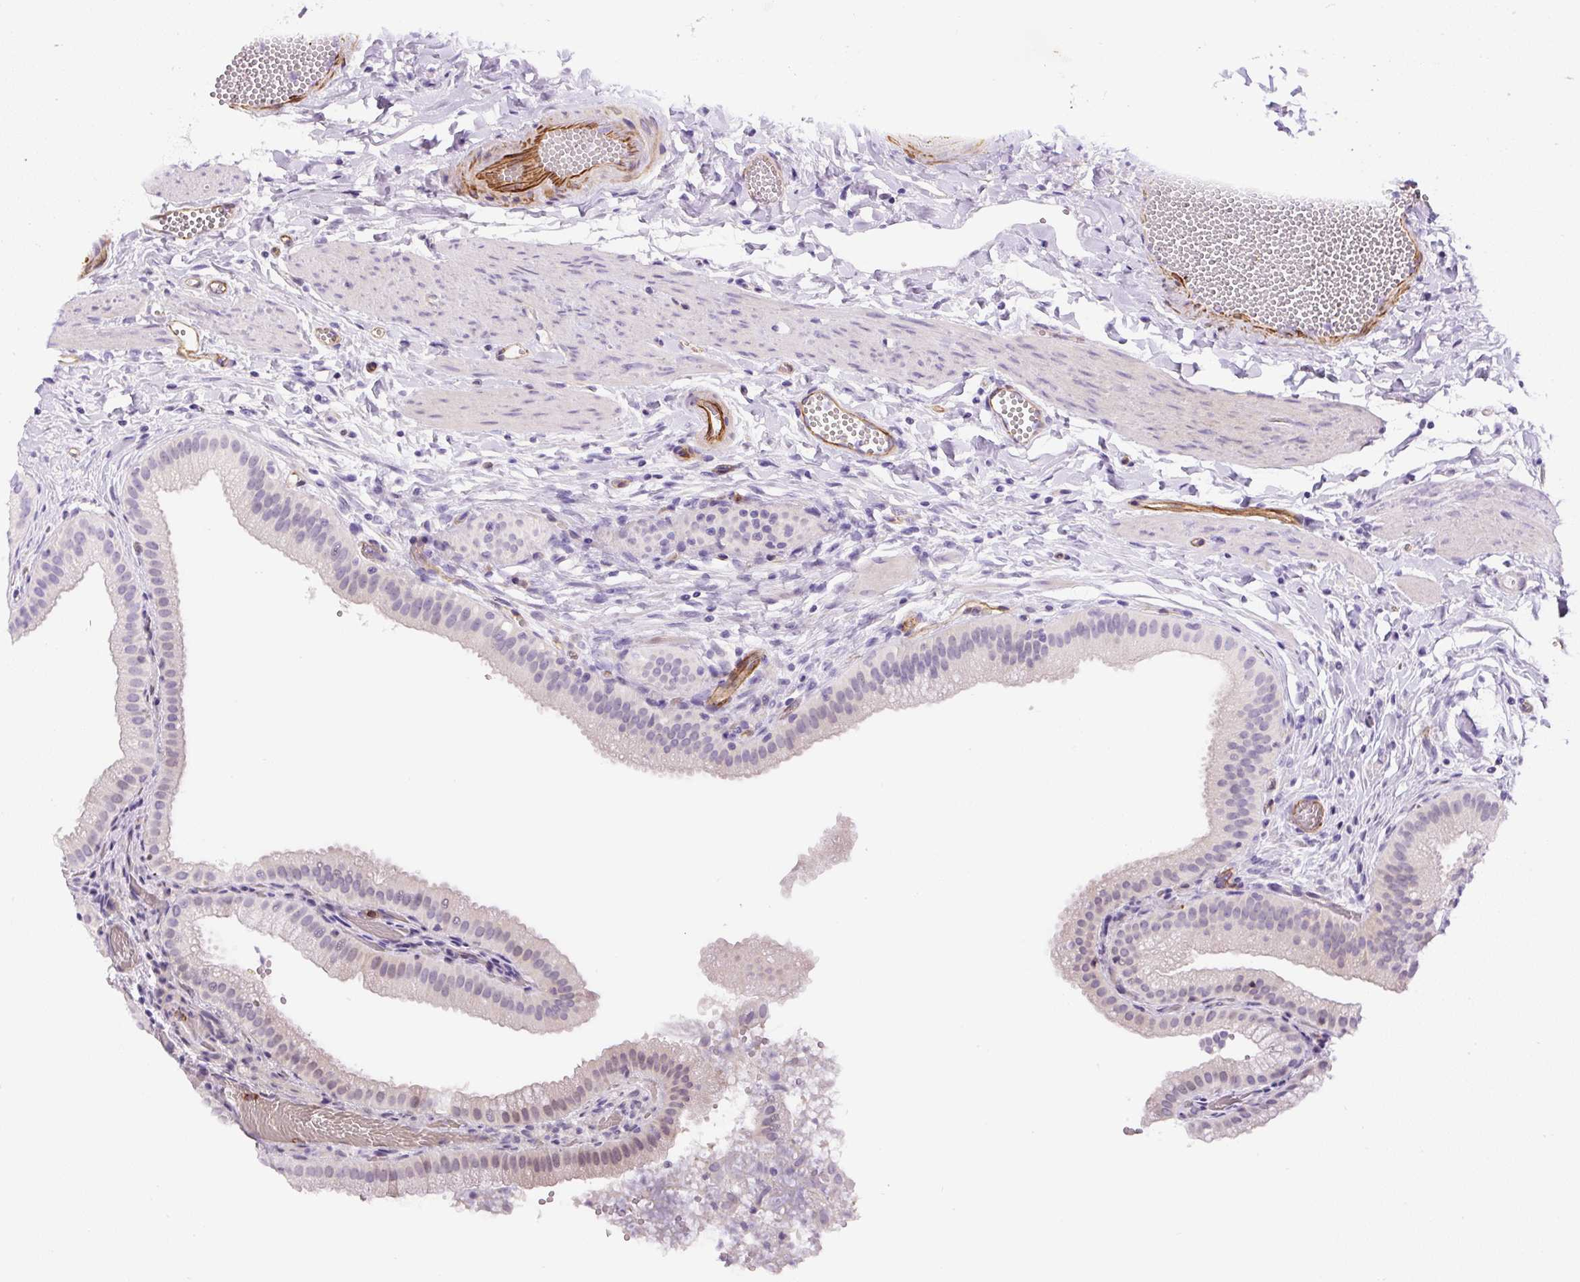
{"staining": {"intensity": "weak", "quantity": "<25%", "location": "cytoplasmic/membranous"}, "tissue": "gallbladder", "cell_type": "Glandular cells", "image_type": "normal", "snomed": [{"axis": "morphology", "description": "Normal tissue, NOS"}, {"axis": "topography", "description": "Gallbladder"}], "caption": "Immunohistochemical staining of unremarkable gallbladder demonstrates no significant expression in glandular cells. (Brightfield microscopy of DAB immunohistochemistry at high magnification).", "gene": "B3GALT5", "patient": {"sex": "female", "age": 63}}